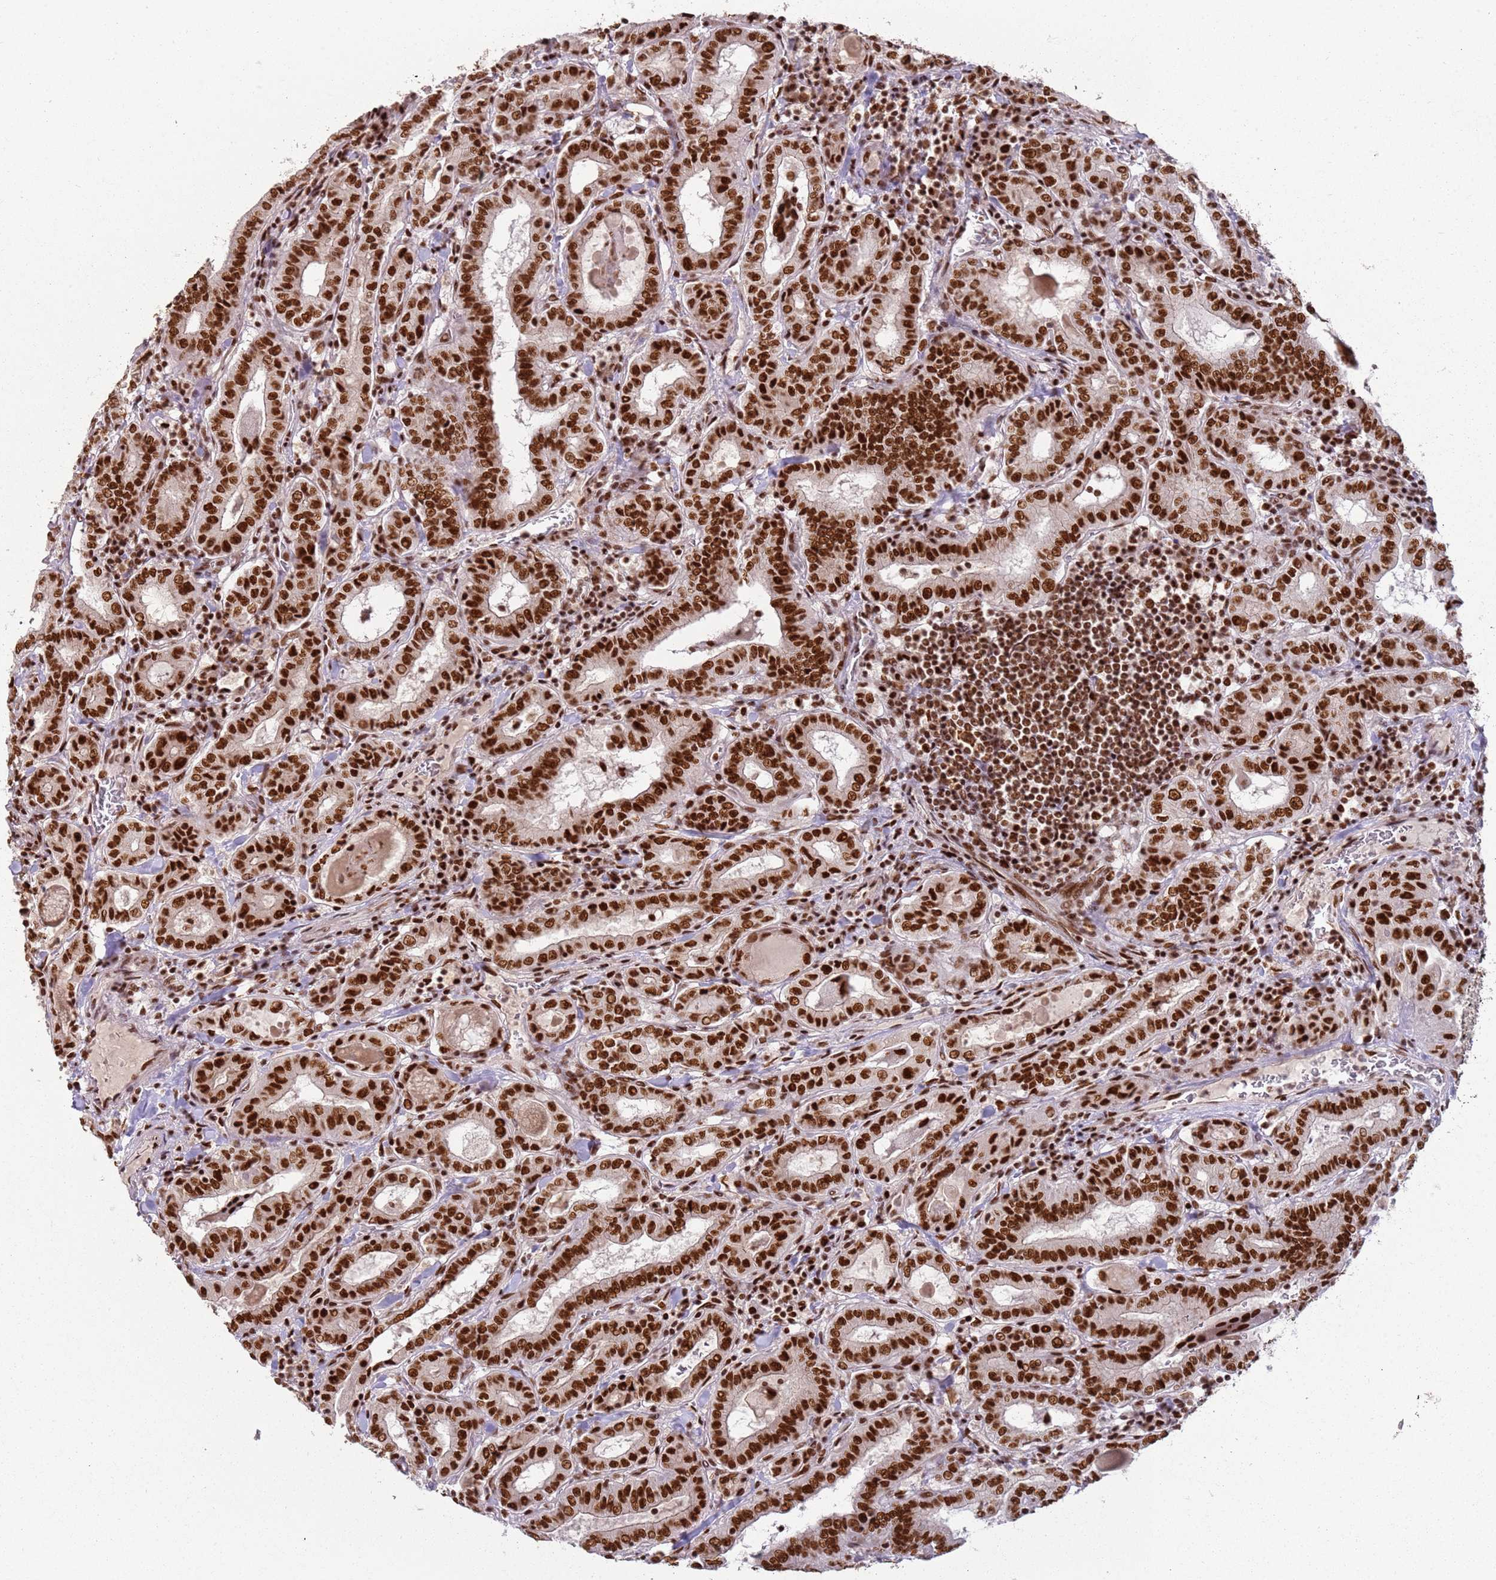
{"staining": {"intensity": "strong", "quantity": ">75%", "location": "nuclear"}, "tissue": "thyroid cancer", "cell_type": "Tumor cells", "image_type": "cancer", "snomed": [{"axis": "morphology", "description": "Papillary adenocarcinoma, NOS"}, {"axis": "topography", "description": "Thyroid gland"}], "caption": "Approximately >75% of tumor cells in human thyroid papillary adenocarcinoma show strong nuclear protein staining as visualized by brown immunohistochemical staining.", "gene": "TENT4A", "patient": {"sex": "female", "age": 72}}